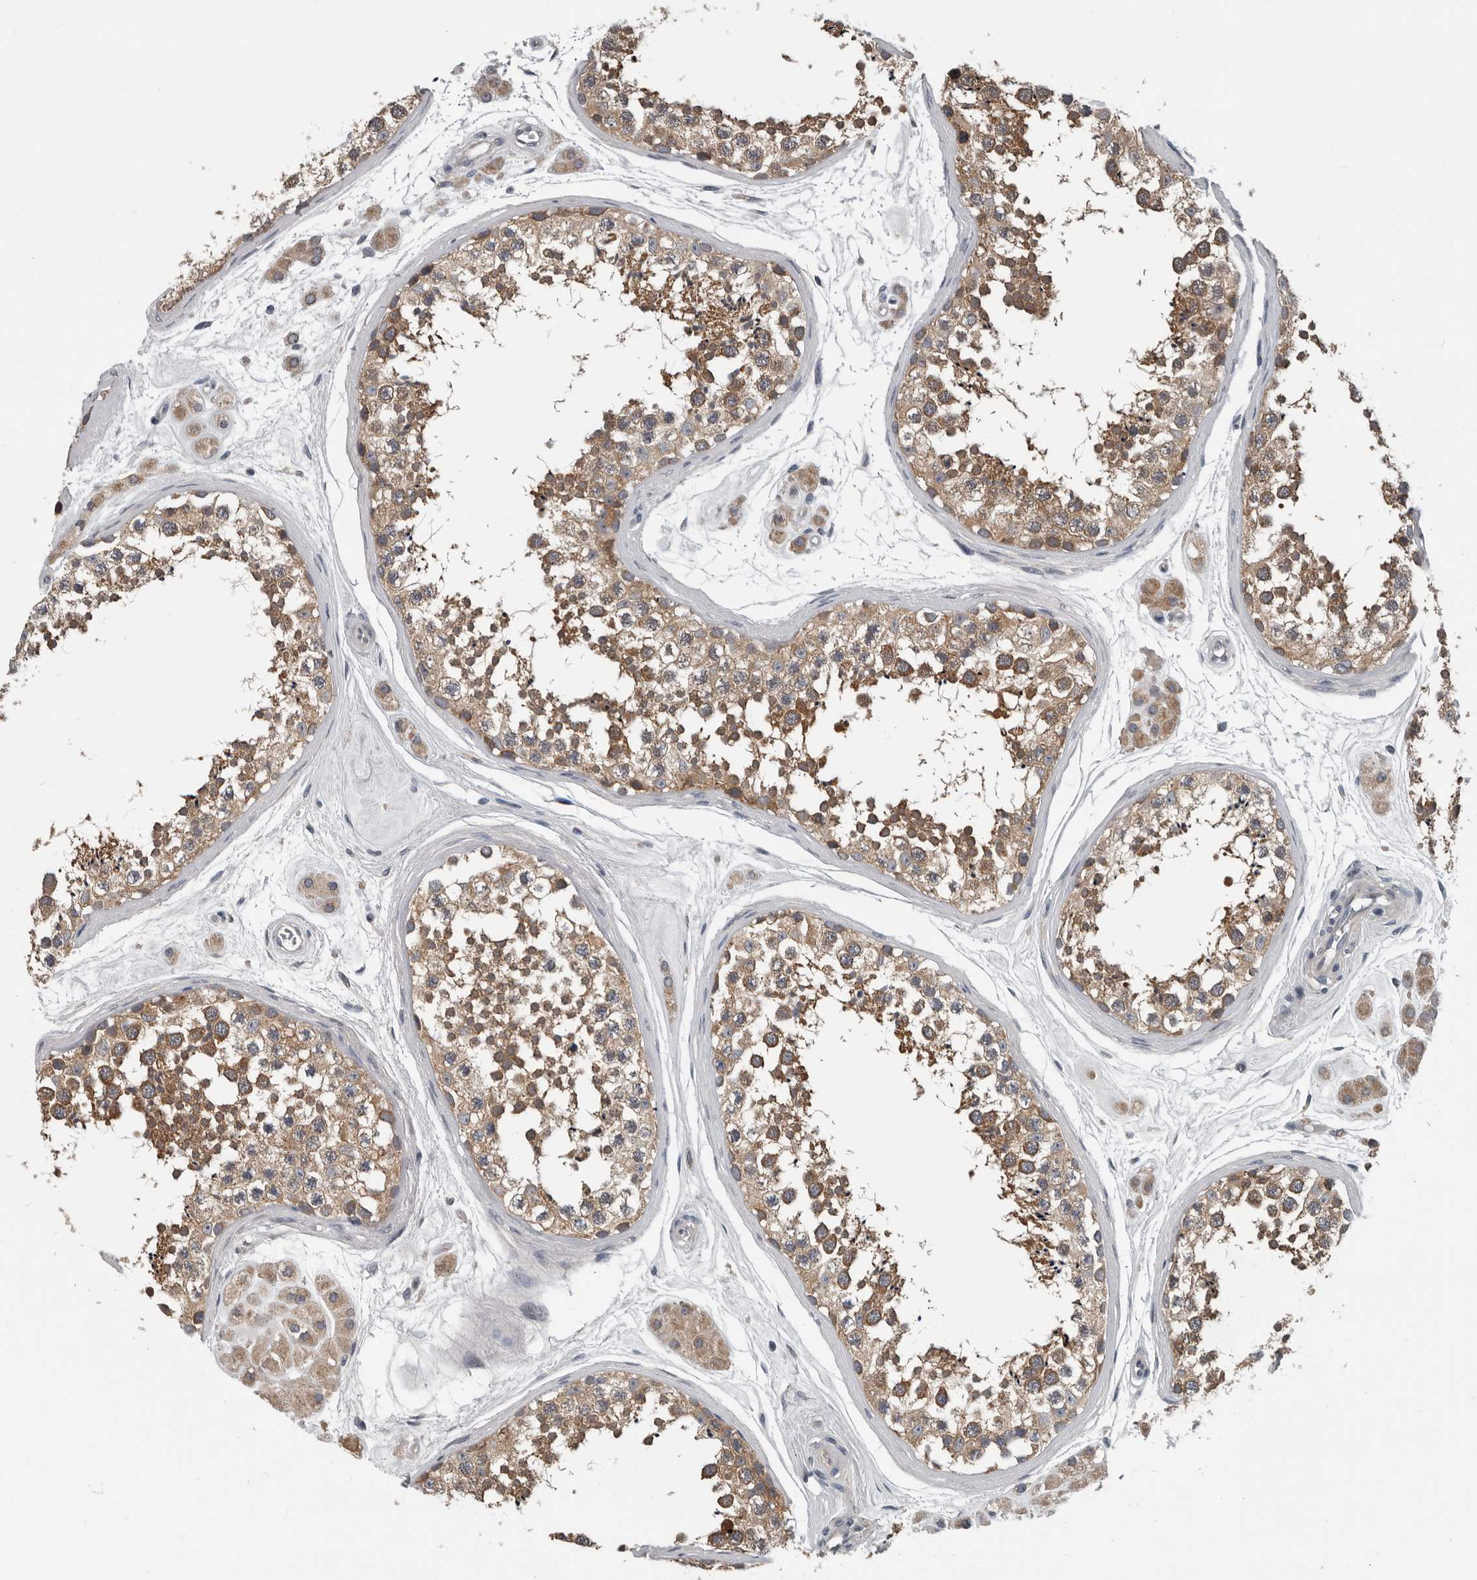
{"staining": {"intensity": "moderate", "quantity": ">75%", "location": "cytoplasmic/membranous"}, "tissue": "testis", "cell_type": "Cells in seminiferous ducts", "image_type": "normal", "snomed": [{"axis": "morphology", "description": "Normal tissue, NOS"}, {"axis": "topography", "description": "Testis"}], "caption": "Immunohistochemistry (IHC) histopathology image of benign human testis stained for a protein (brown), which exhibits medium levels of moderate cytoplasmic/membranous expression in approximately >75% of cells in seminiferous ducts.", "gene": "TMEM199", "patient": {"sex": "male", "age": 56}}